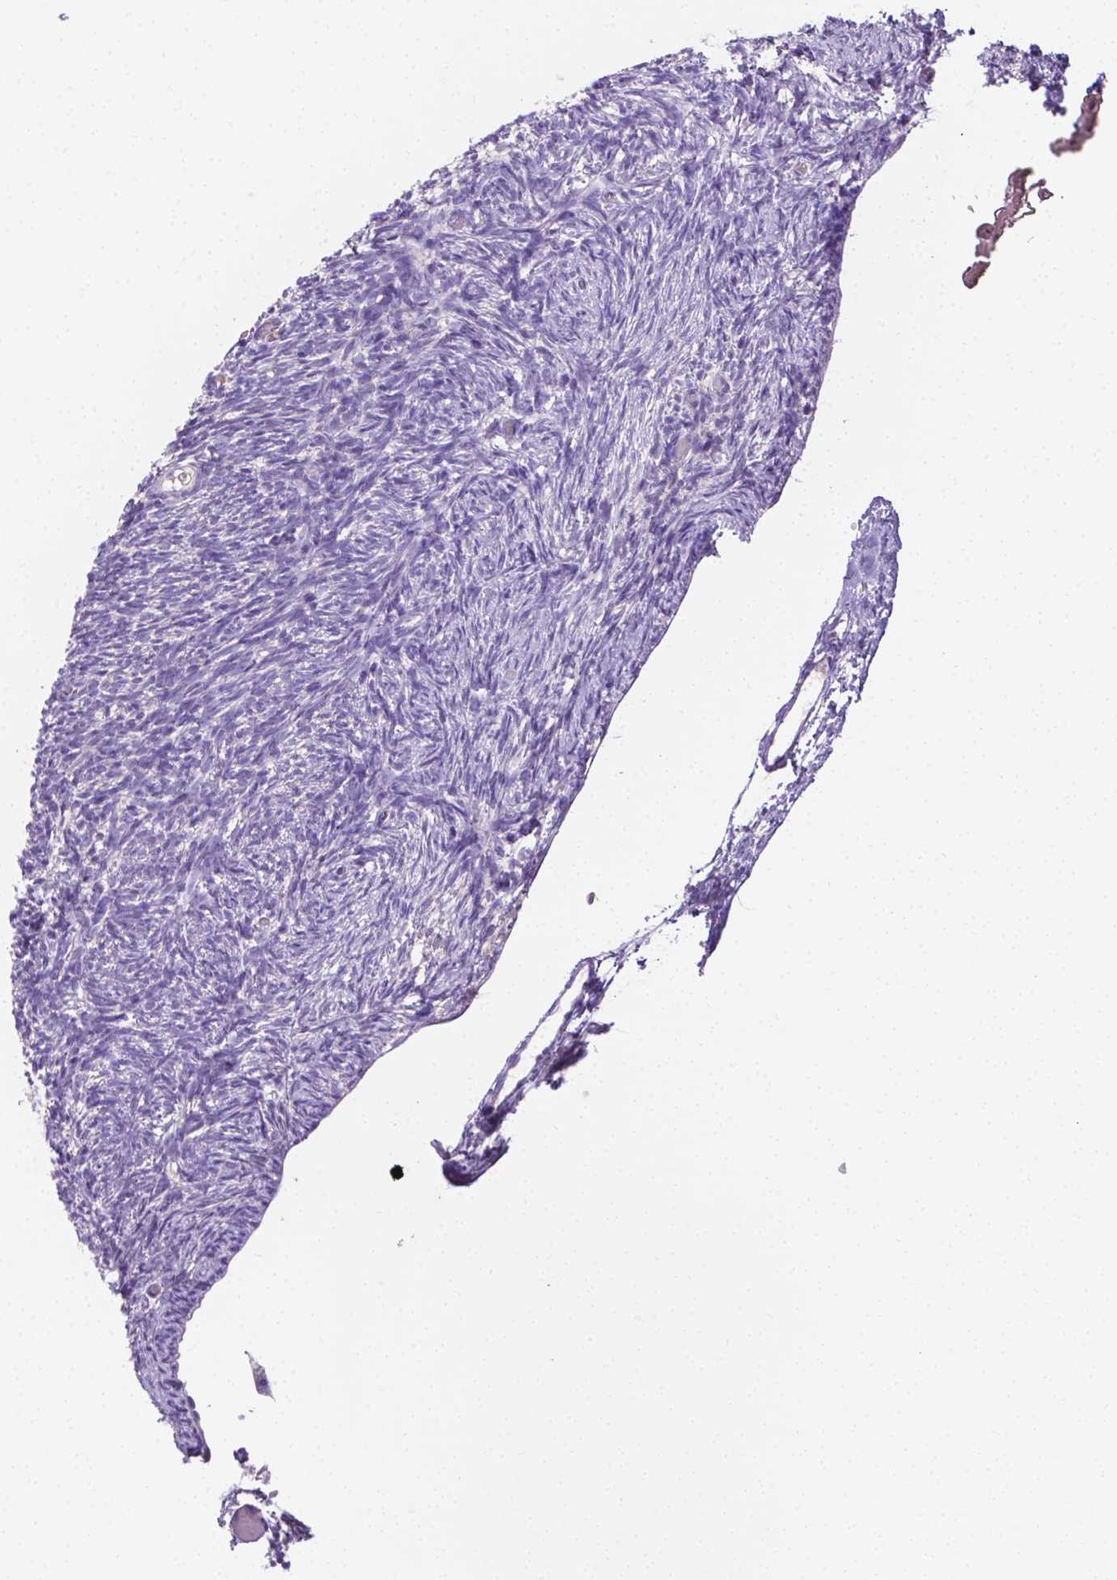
{"staining": {"intensity": "negative", "quantity": "none", "location": "none"}, "tissue": "ovary", "cell_type": "Ovarian stroma cells", "image_type": "normal", "snomed": [{"axis": "morphology", "description": "Normal tissue, NOS"}, {"axis": "topography", "description": "Ovary"}], "caption": "A histopathology image of ovary stained for a protein shows no brown staining in ovarian stroma cells.", "gene": "NXPH2", "patient": {"sex": "female", "age": 39}}